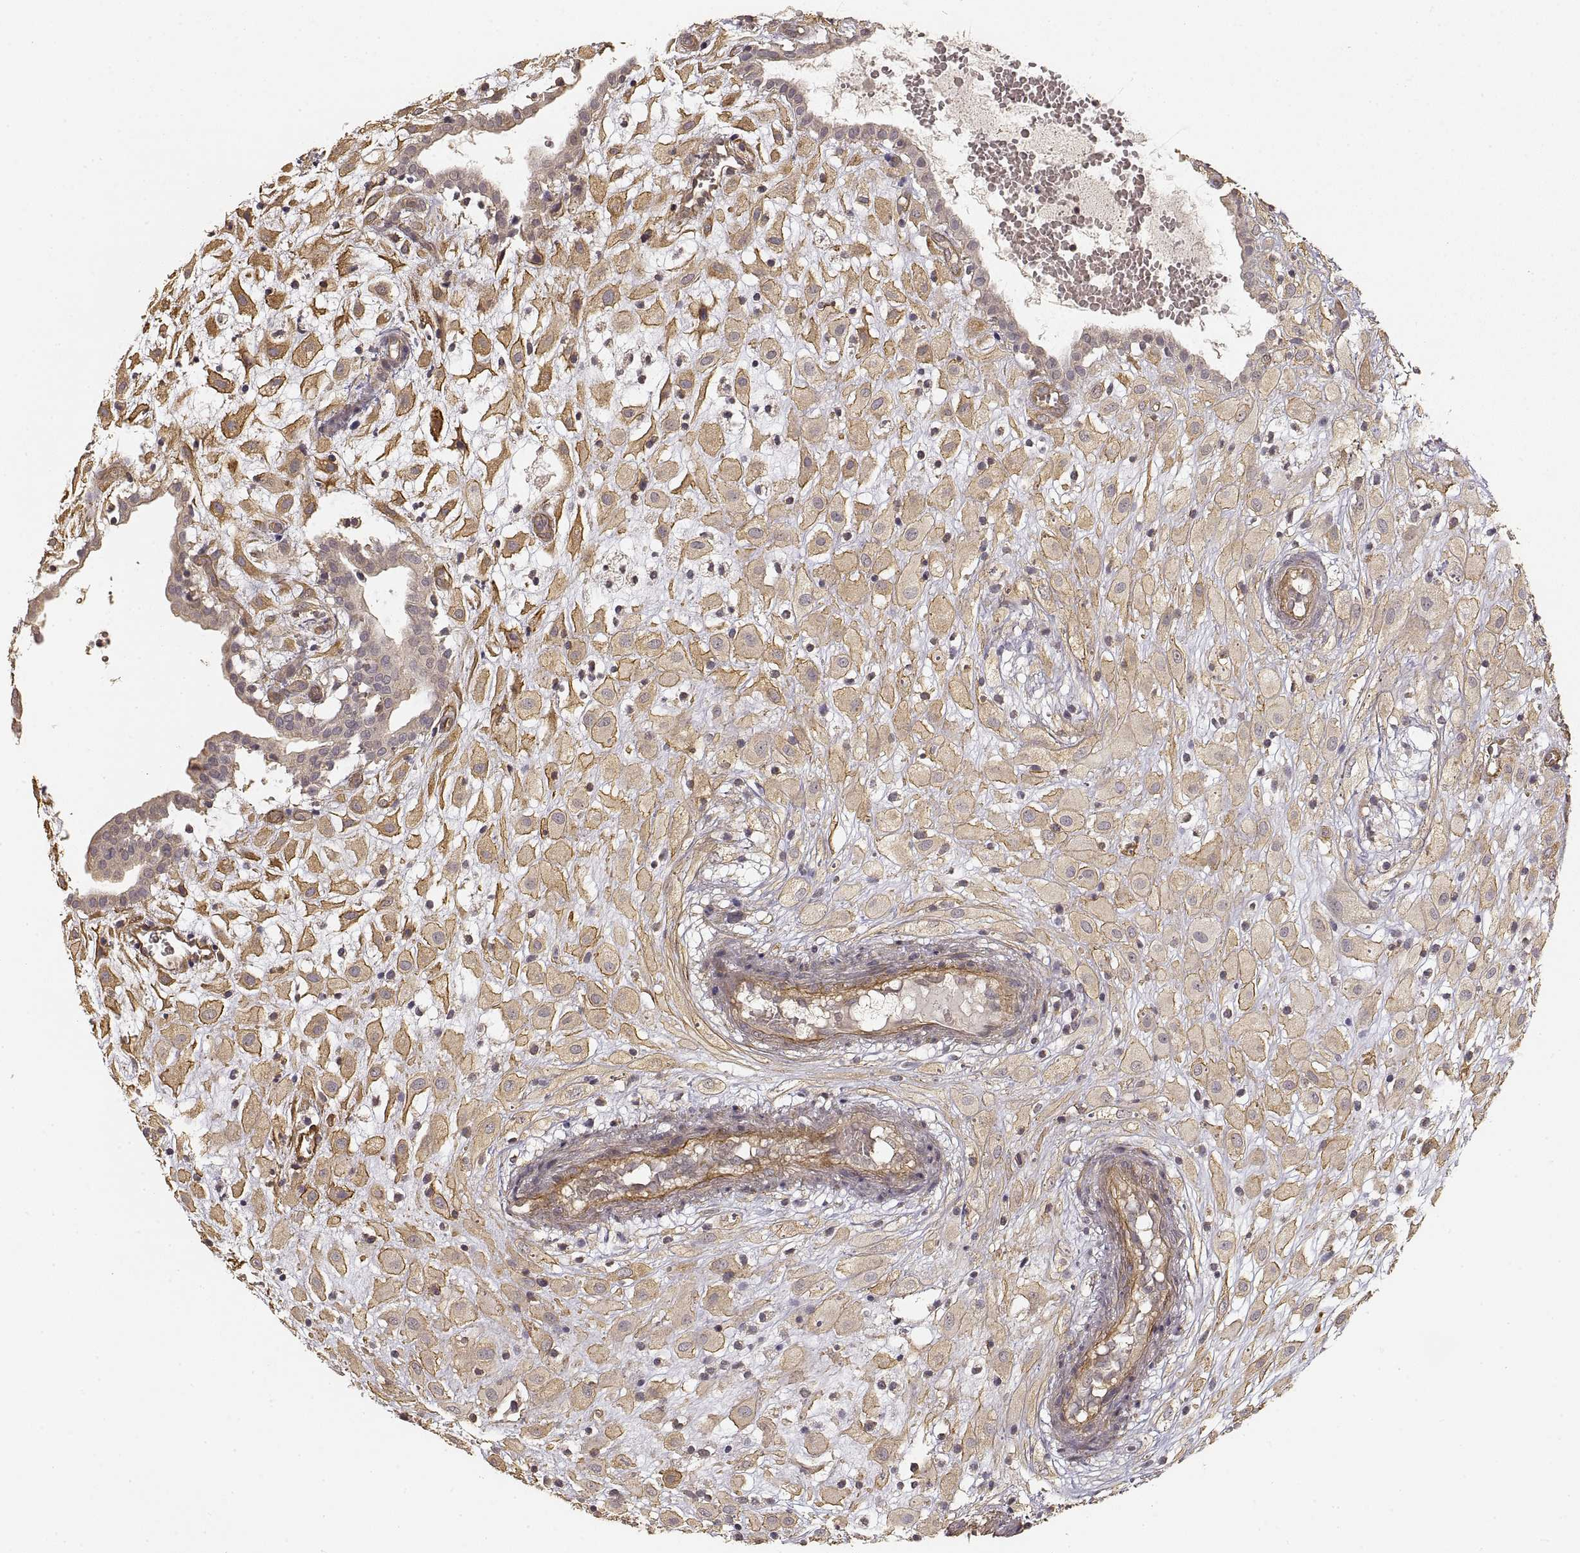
{"staining": {"intensity": "moderate", "quantity": "25%-75%", "location": "cytoplasmic/membranous"}, "tissue": "placenta", "cell_type": "Decidual cells", "image_type": "normal", "snomed": [{"axis": "morphology", "description": "Normal tissue, NOS"}, {"axis": "topography", "description": "Placenta"}], "caption": "The image exhibits staining of normal placenta, revealing moderate cytoplasmic/membranous protein staining (brown color) within decidual cells. Using DAB (3,3'-diaminobenzidine) (brown) and hematoxylin (blue) stains, captured at high magnification using brightfield microscopy.", "gene": "LAMA4", "patient": {"sex": "female", "age": 24}}